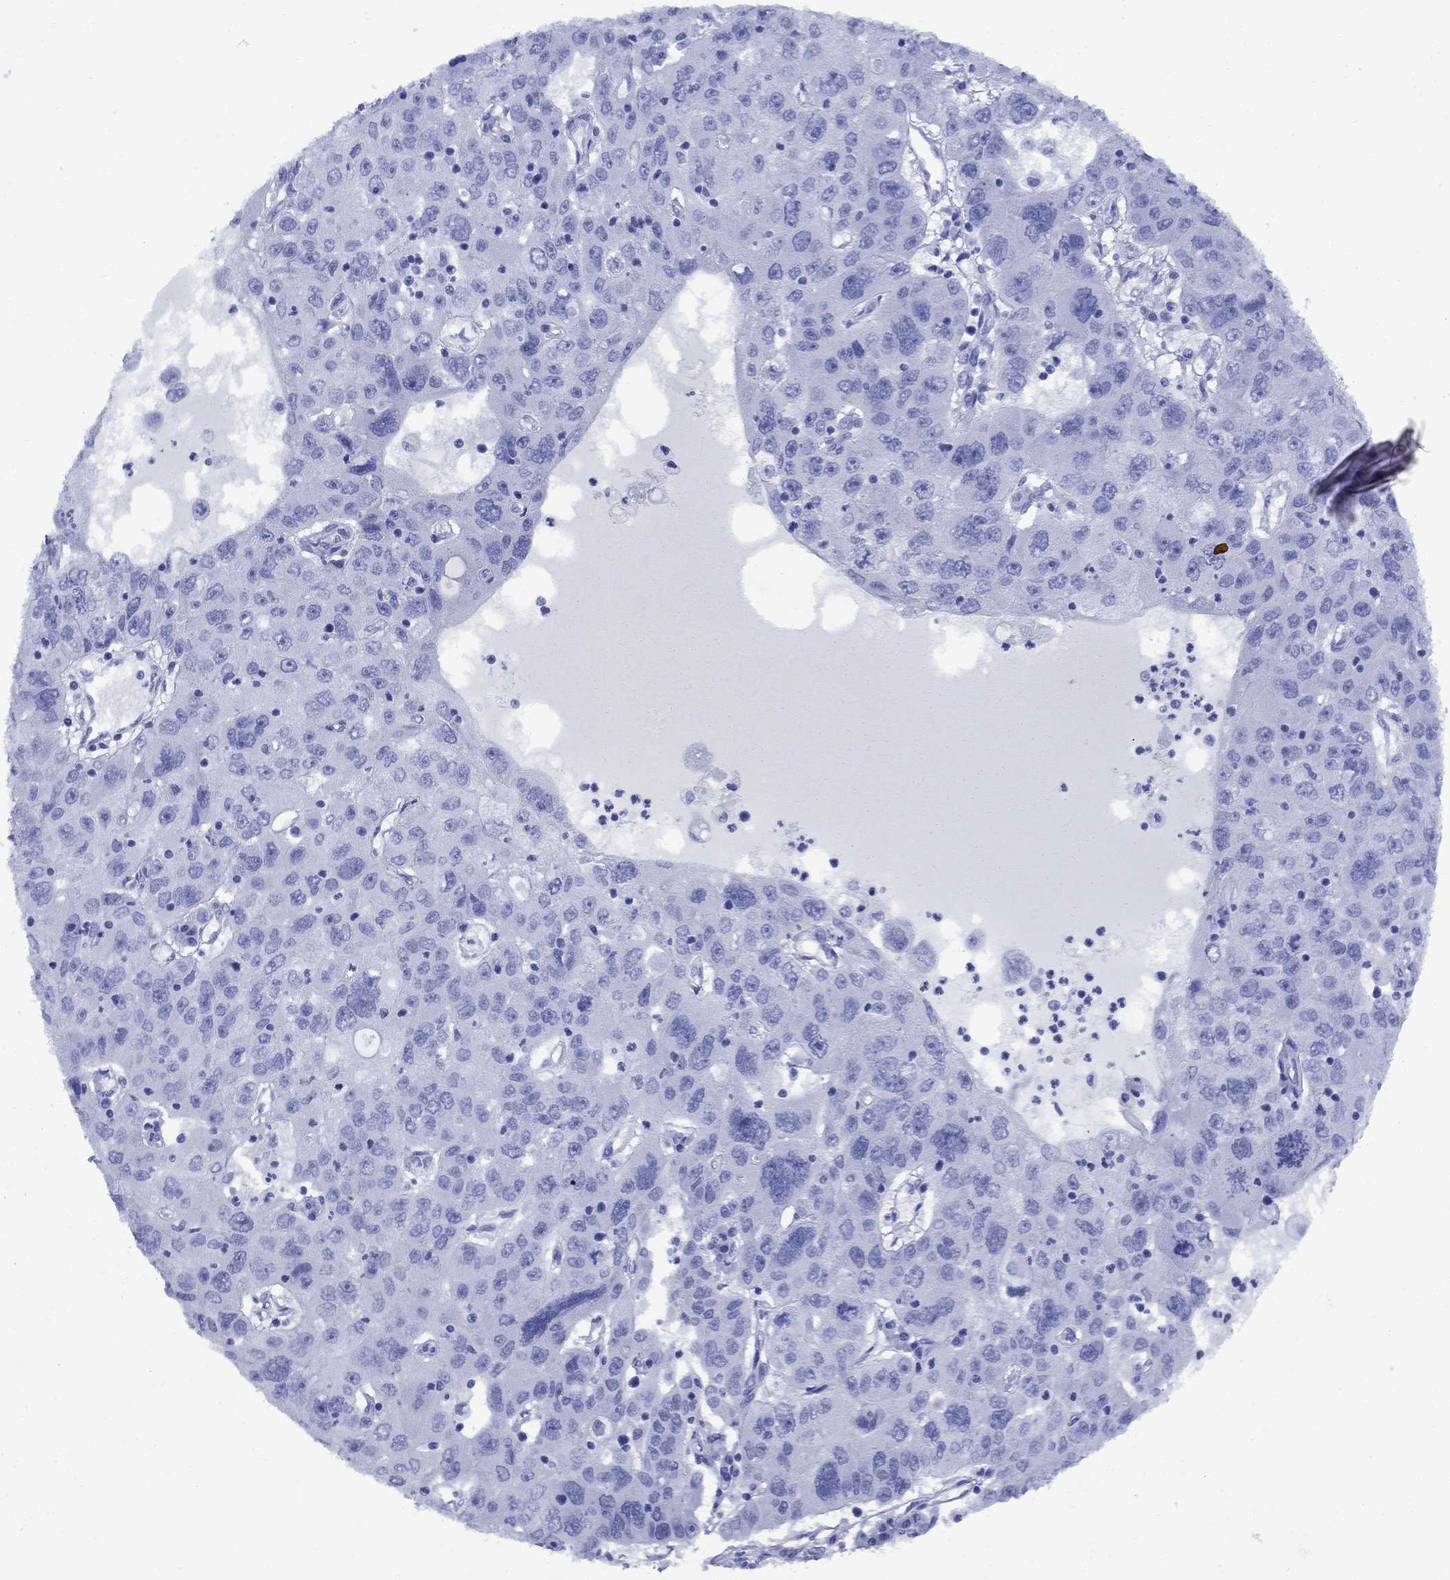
{"staining": {"intensity": "negative", "quantity": "none", "location": "none"}, "tissue": "stomach cancer", "cell_type": "Tumor cells", "image_type": "cancer", "snomed": [{"axis": "morphology", "description": "Adenocarcinoma, NOS"}, {"axis": "topography", "description": "Stomach"}], "caption": "Tumor cells are negative for brown protein staining in stomach cancer.", "gene": "SMCP", "patient": {"sex": "male", "age": 56}}